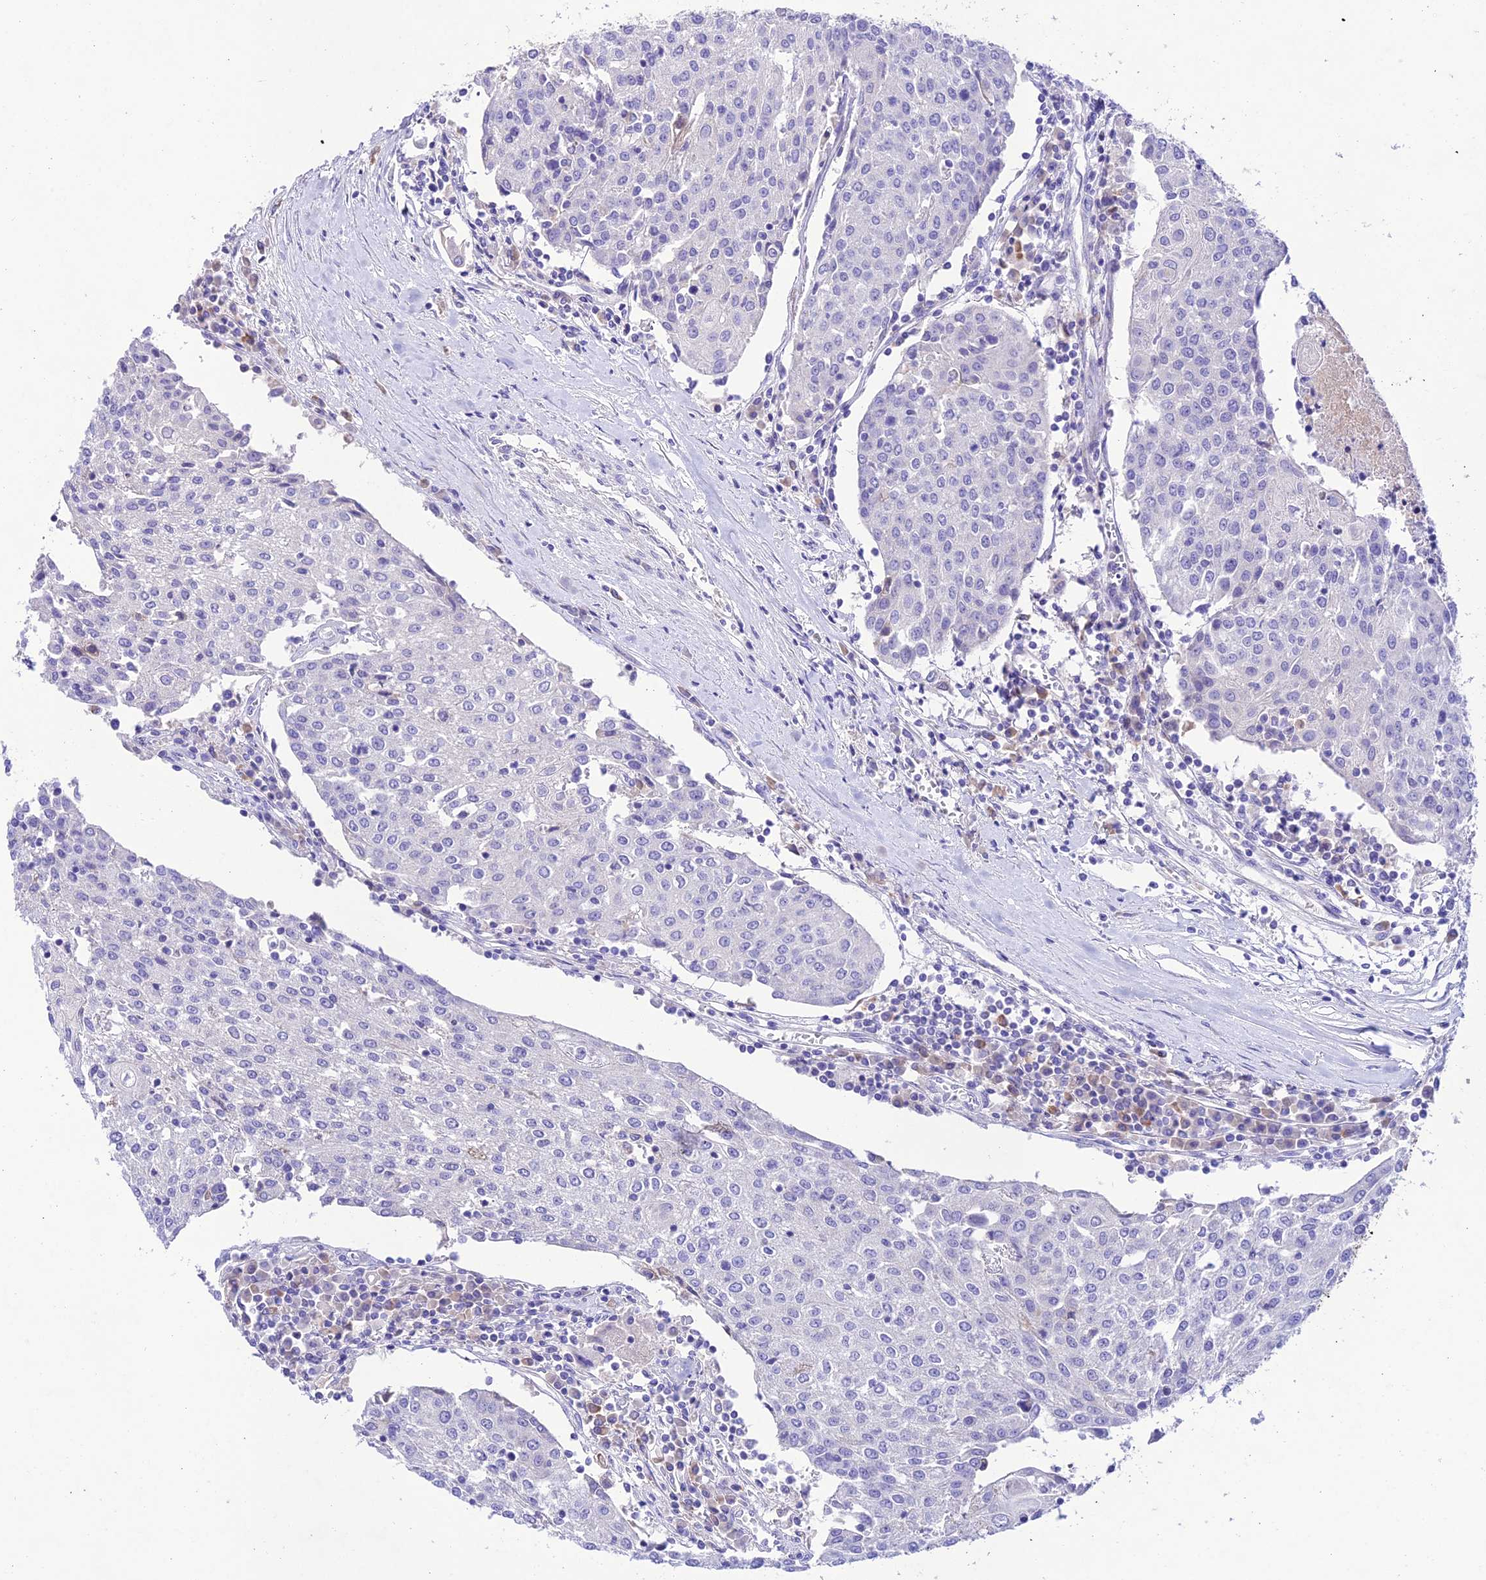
{"staining": {"intensity": "negative", "quantity": "none", "location": "none"}, "tissue": "urothelial cancer", "cell_type": "Tumor cells", "image_type": "cancer", "snomed": [{"axis": "morphology", "description": "Urothelial carcinoma, High grade"}, {"axis": "topography", "description": "Urinary bladder"}], "caption": "This is an immunohistochemistry micrograph of urothelial cancer. There is no staining in tumor cells.", "gene": "NLRP6", "patient": {"sex": "female", "age": 85}}